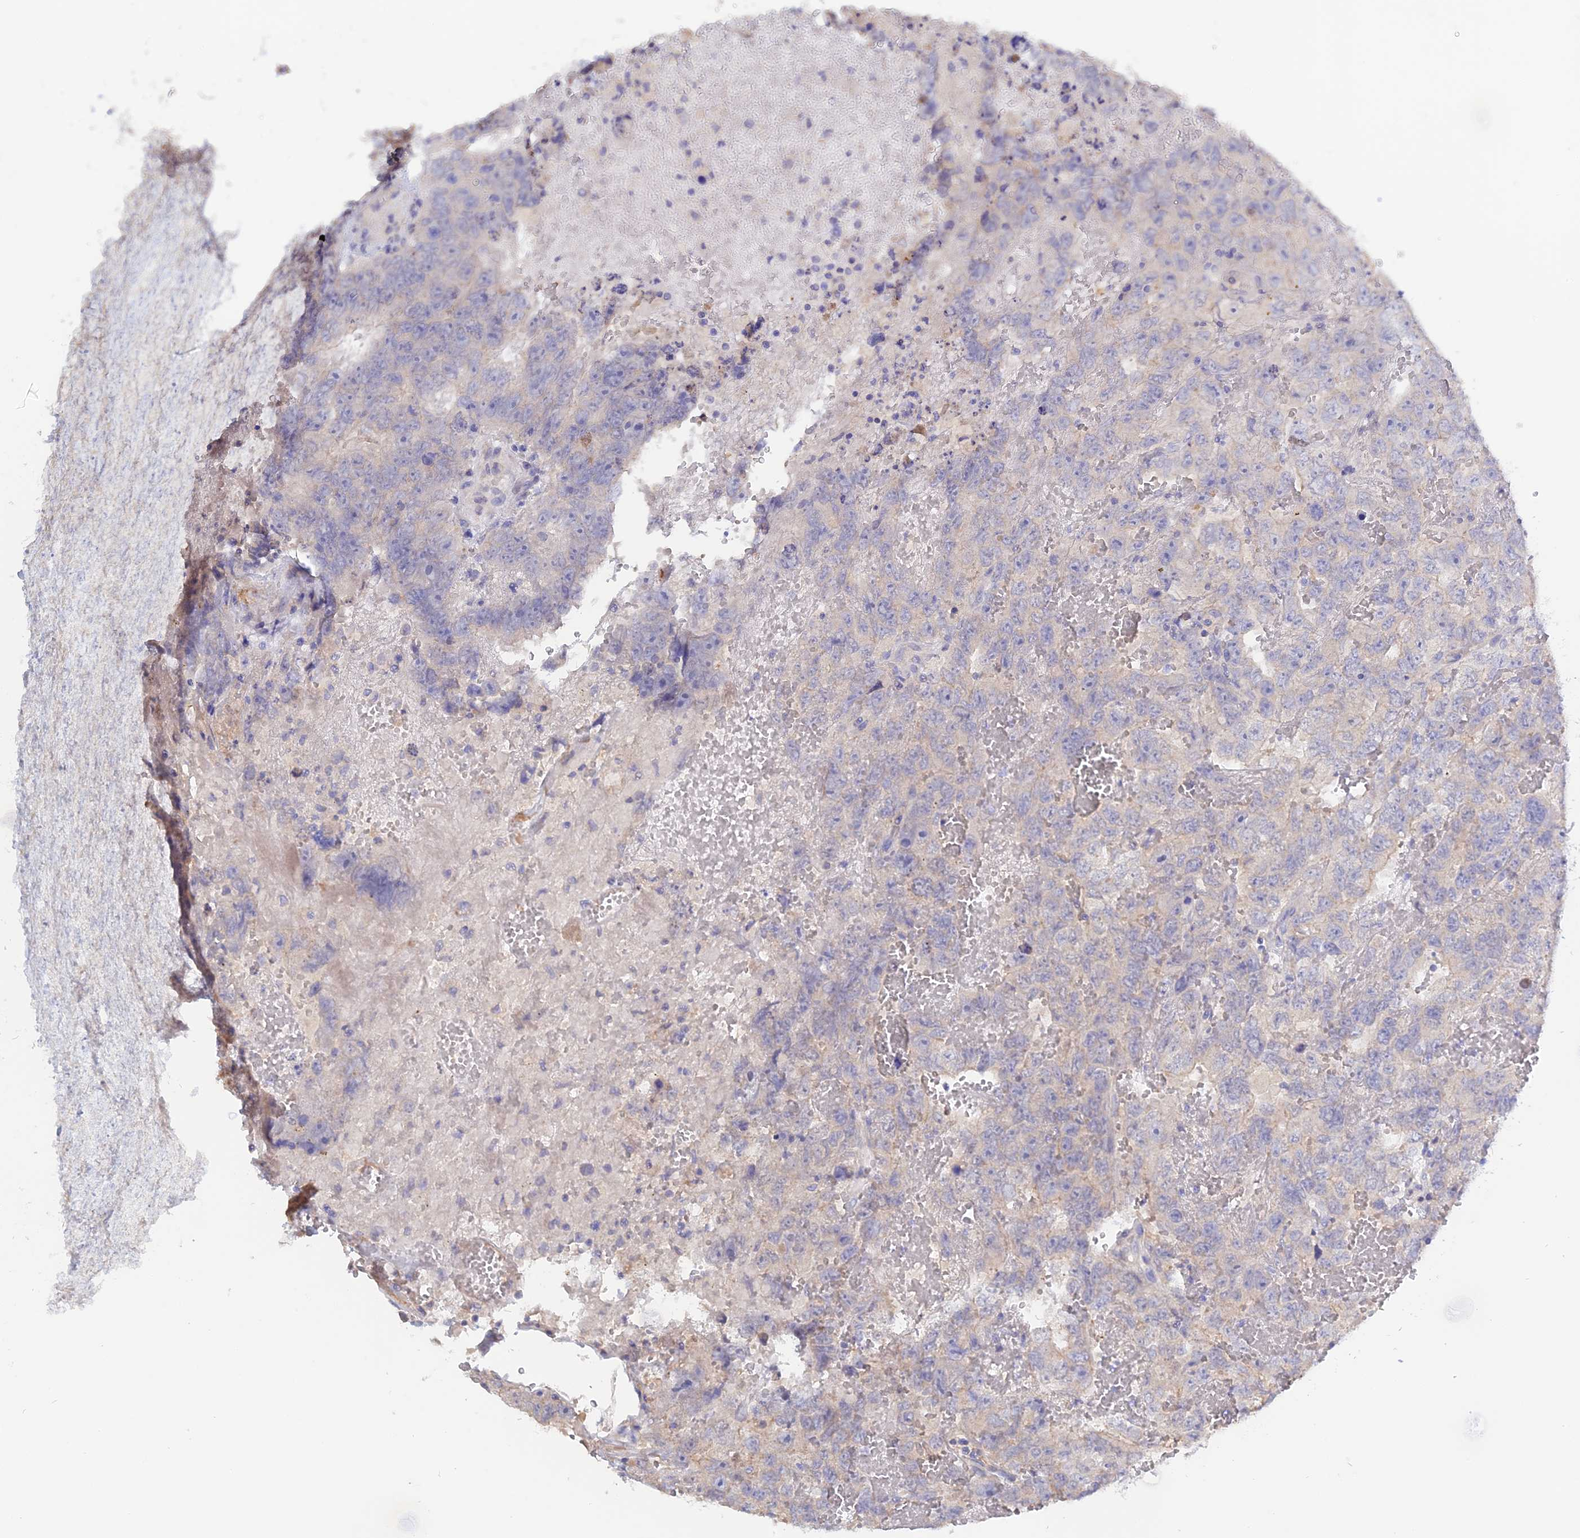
{"staining": {"intensity": "negative", "quantity": "none", "location": "none"}, "tissue": "testis cancer", "cell_type": "Tumor cells", "image_type": "cancer", "snomed": [{"axis": "morphology", "description": "Carcinoma, Embryonal, NOS"}, {"axis": "topography", "description": "Testis"}], "caption": "Tumor cells are negative for protein expression in human testis cancer (embryonal carcinoma).", "gene": "ADGRA1", "patient": {"sex": "male", "age": 45}}